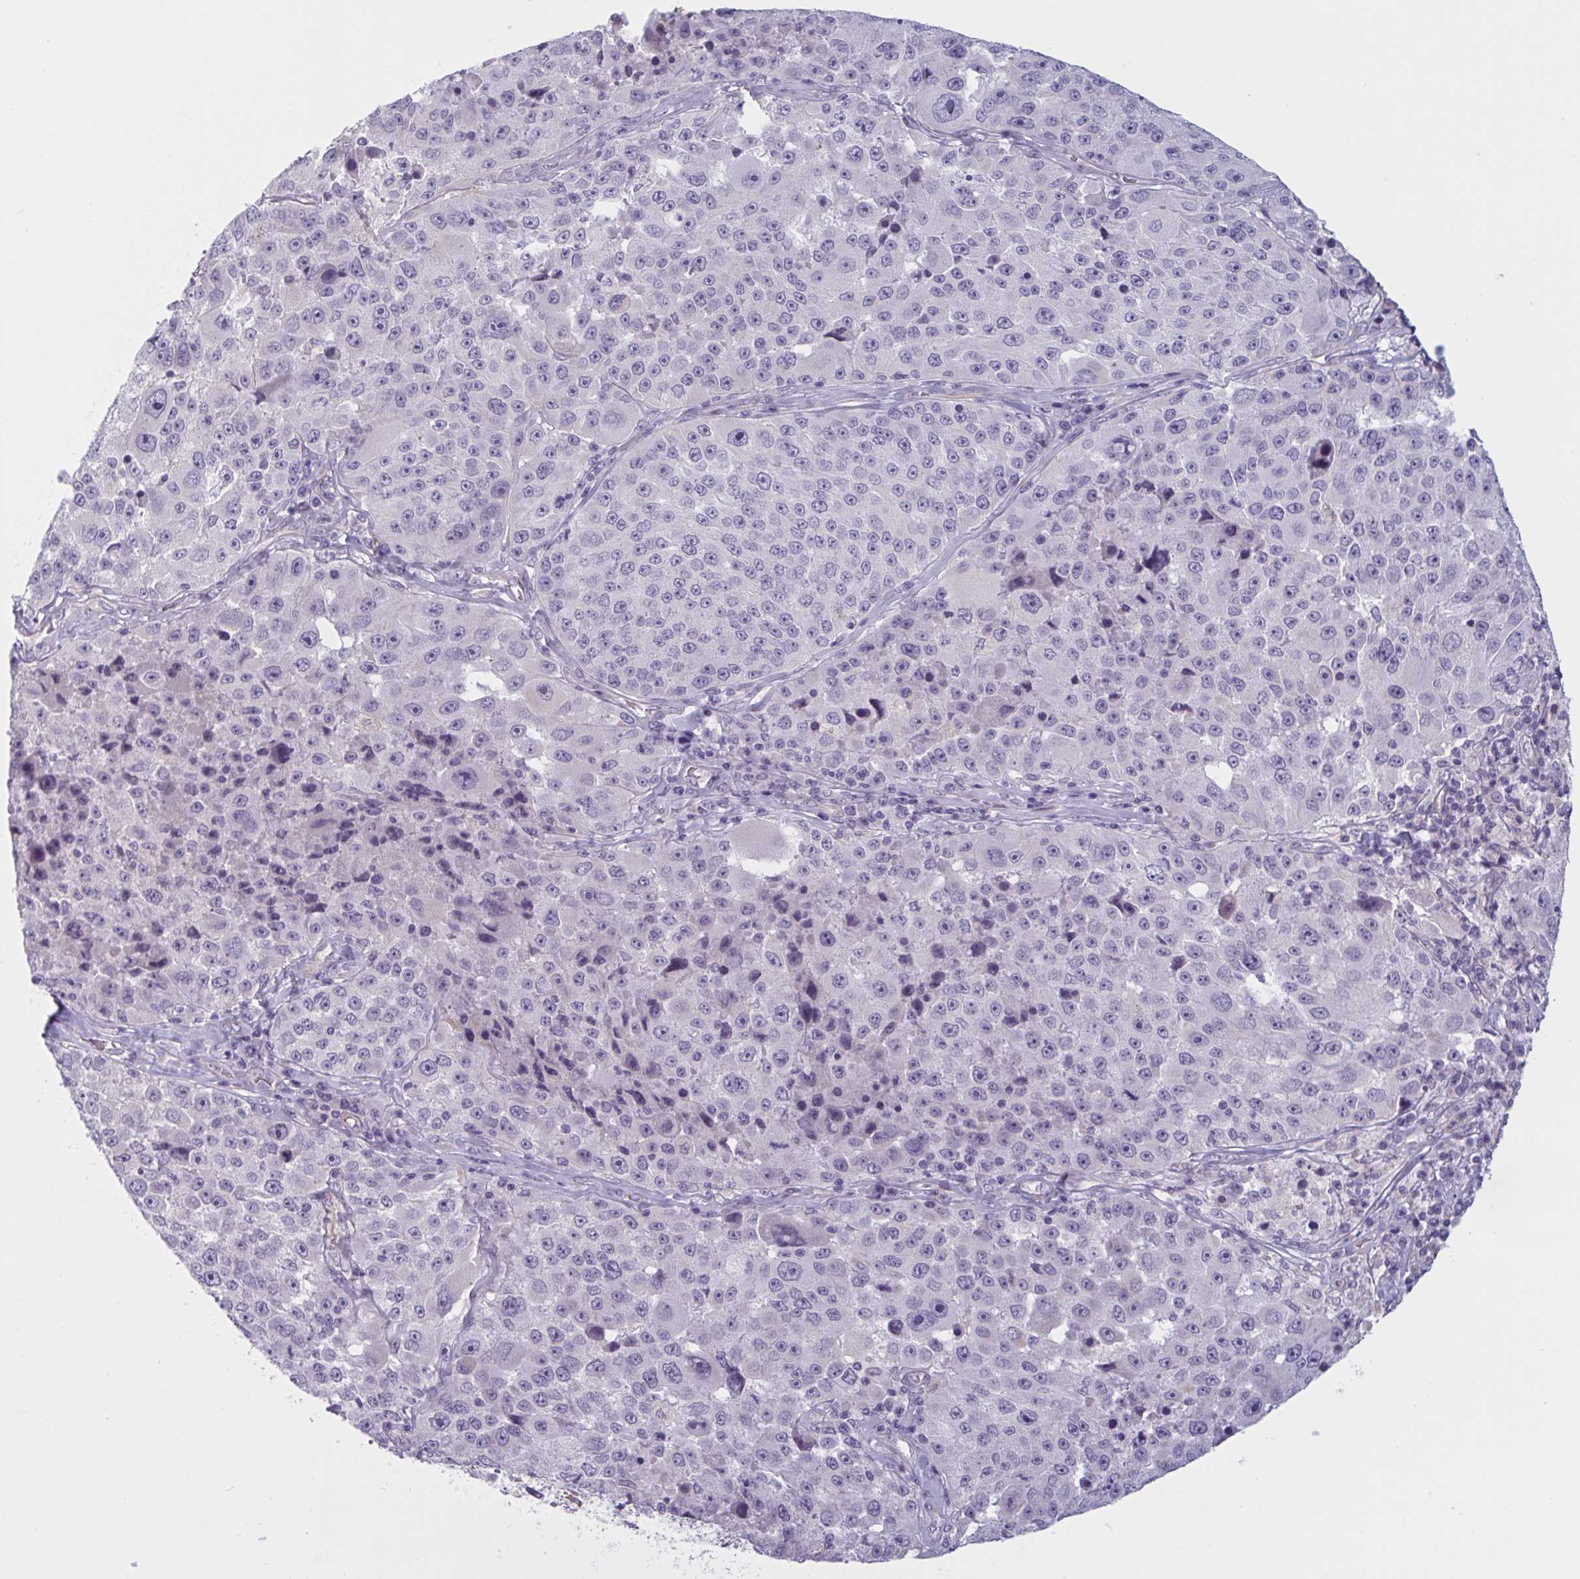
{"staining": {"intensity": "negative", "quantity": "none", "location": "none"}, "tissue": "melanoma", "cell_type": "Tumor cells", "image_type": "cancer", "snomed": [{"axis": "morphology", "description": "Malignant melanoma, Metastatic site"}, {"axis": "topography", "description": "Lymph node"}], "caption": "DAB (3,3'-diaminobenzidine) immunohistochemical staining of melanoma reveals no significant expression in tumor cells.", "gene": "OR1L3", "patient": {"sex": "male", "age": 62}}